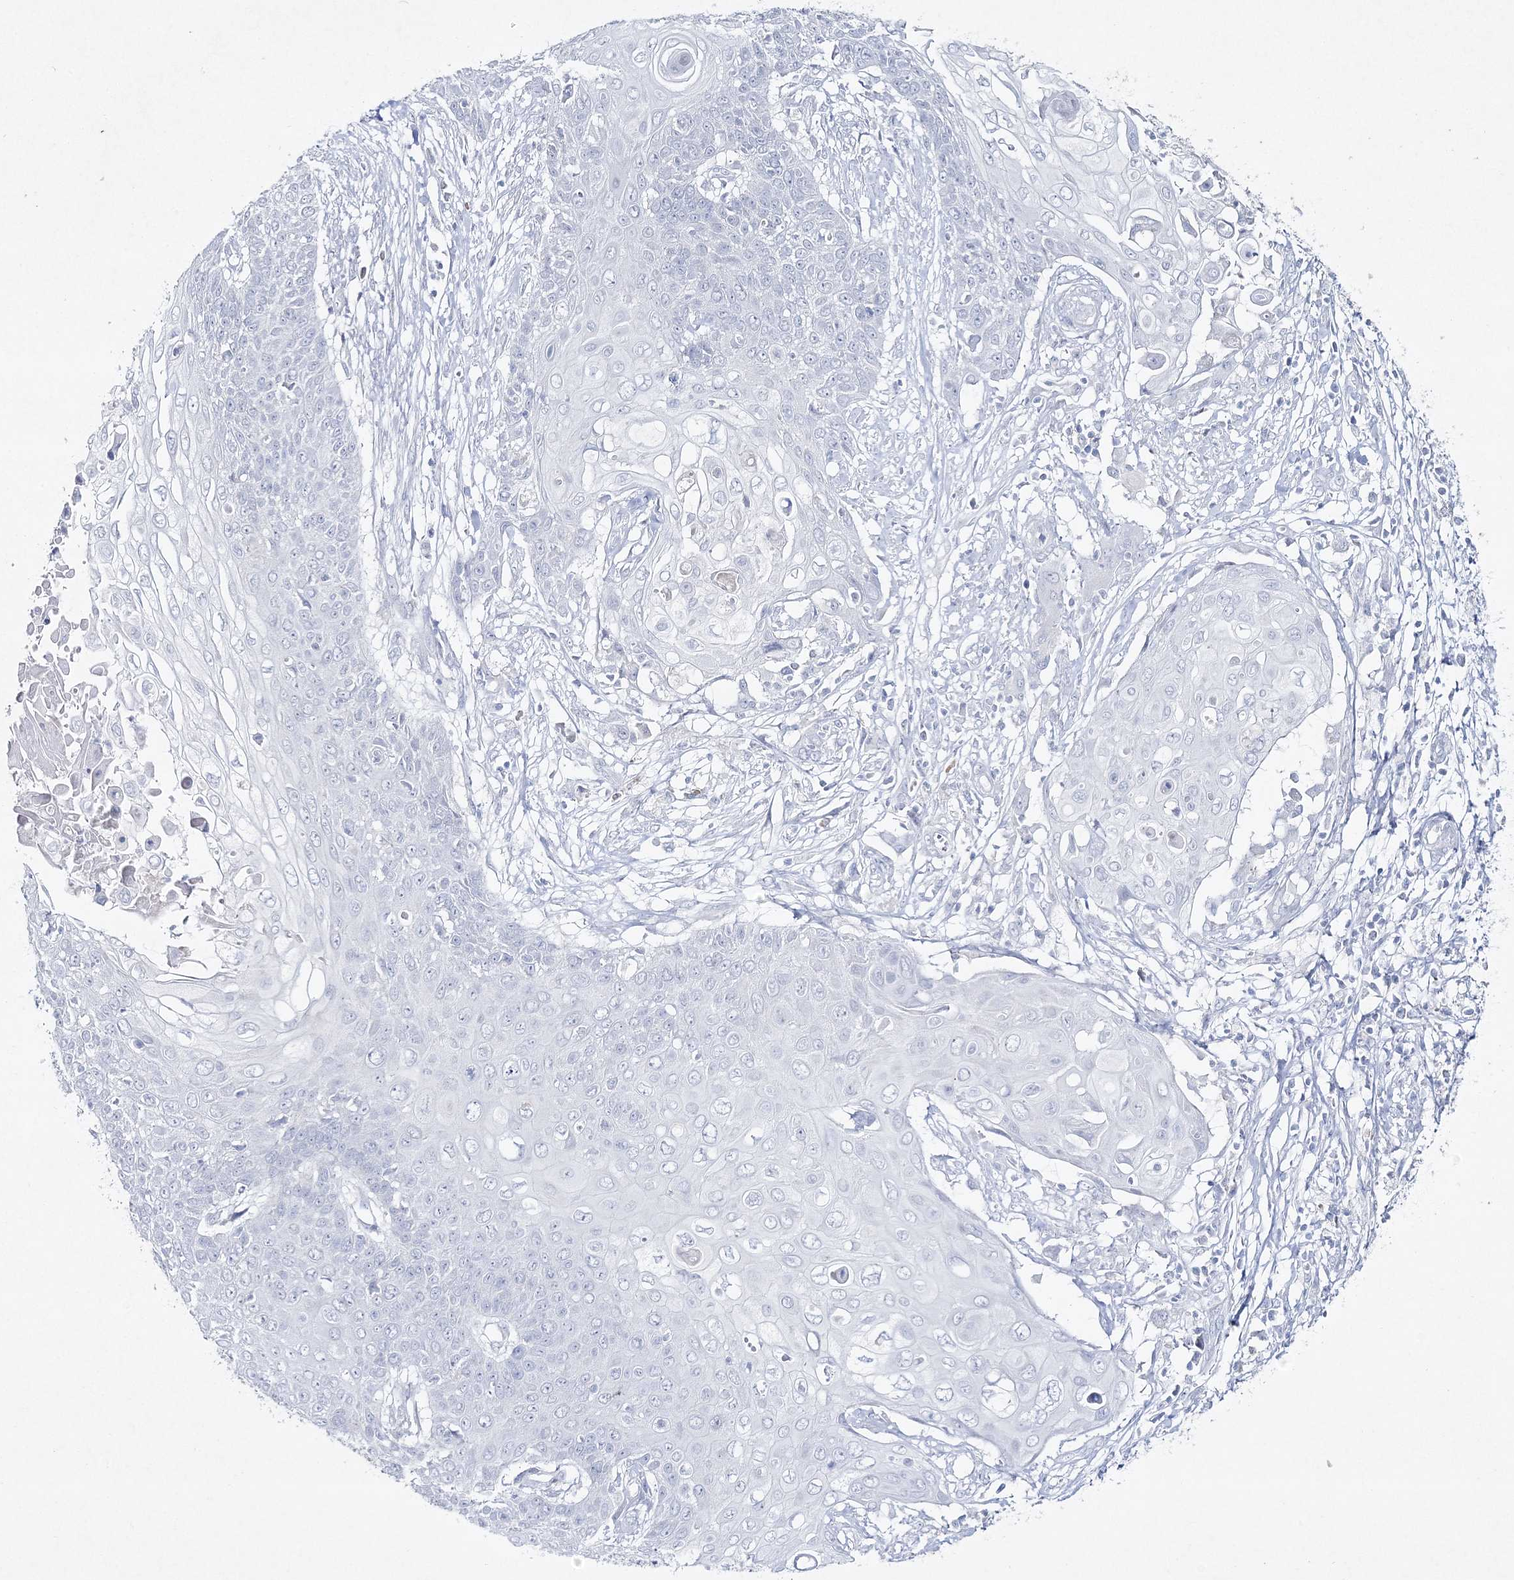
{"staining": {"intensity": "negative", "quantity": "none", "location": "none"}, "tissue": "cervical cancer", "cell_type": "Tumor cells", "image_type": "cancer", "snomed": [{"axis": "morphology", "description": "Squamous cell carcinoma, NOS"}, {"axis": "topography", "description": "Cervix"}], "caption": "Histopathology image shows no protein positivity in tumor cells of squamous cell carcinoma (cervical) tissue.", "gene": "GCKR", "patient": {"sex": "female", "age": 39}}